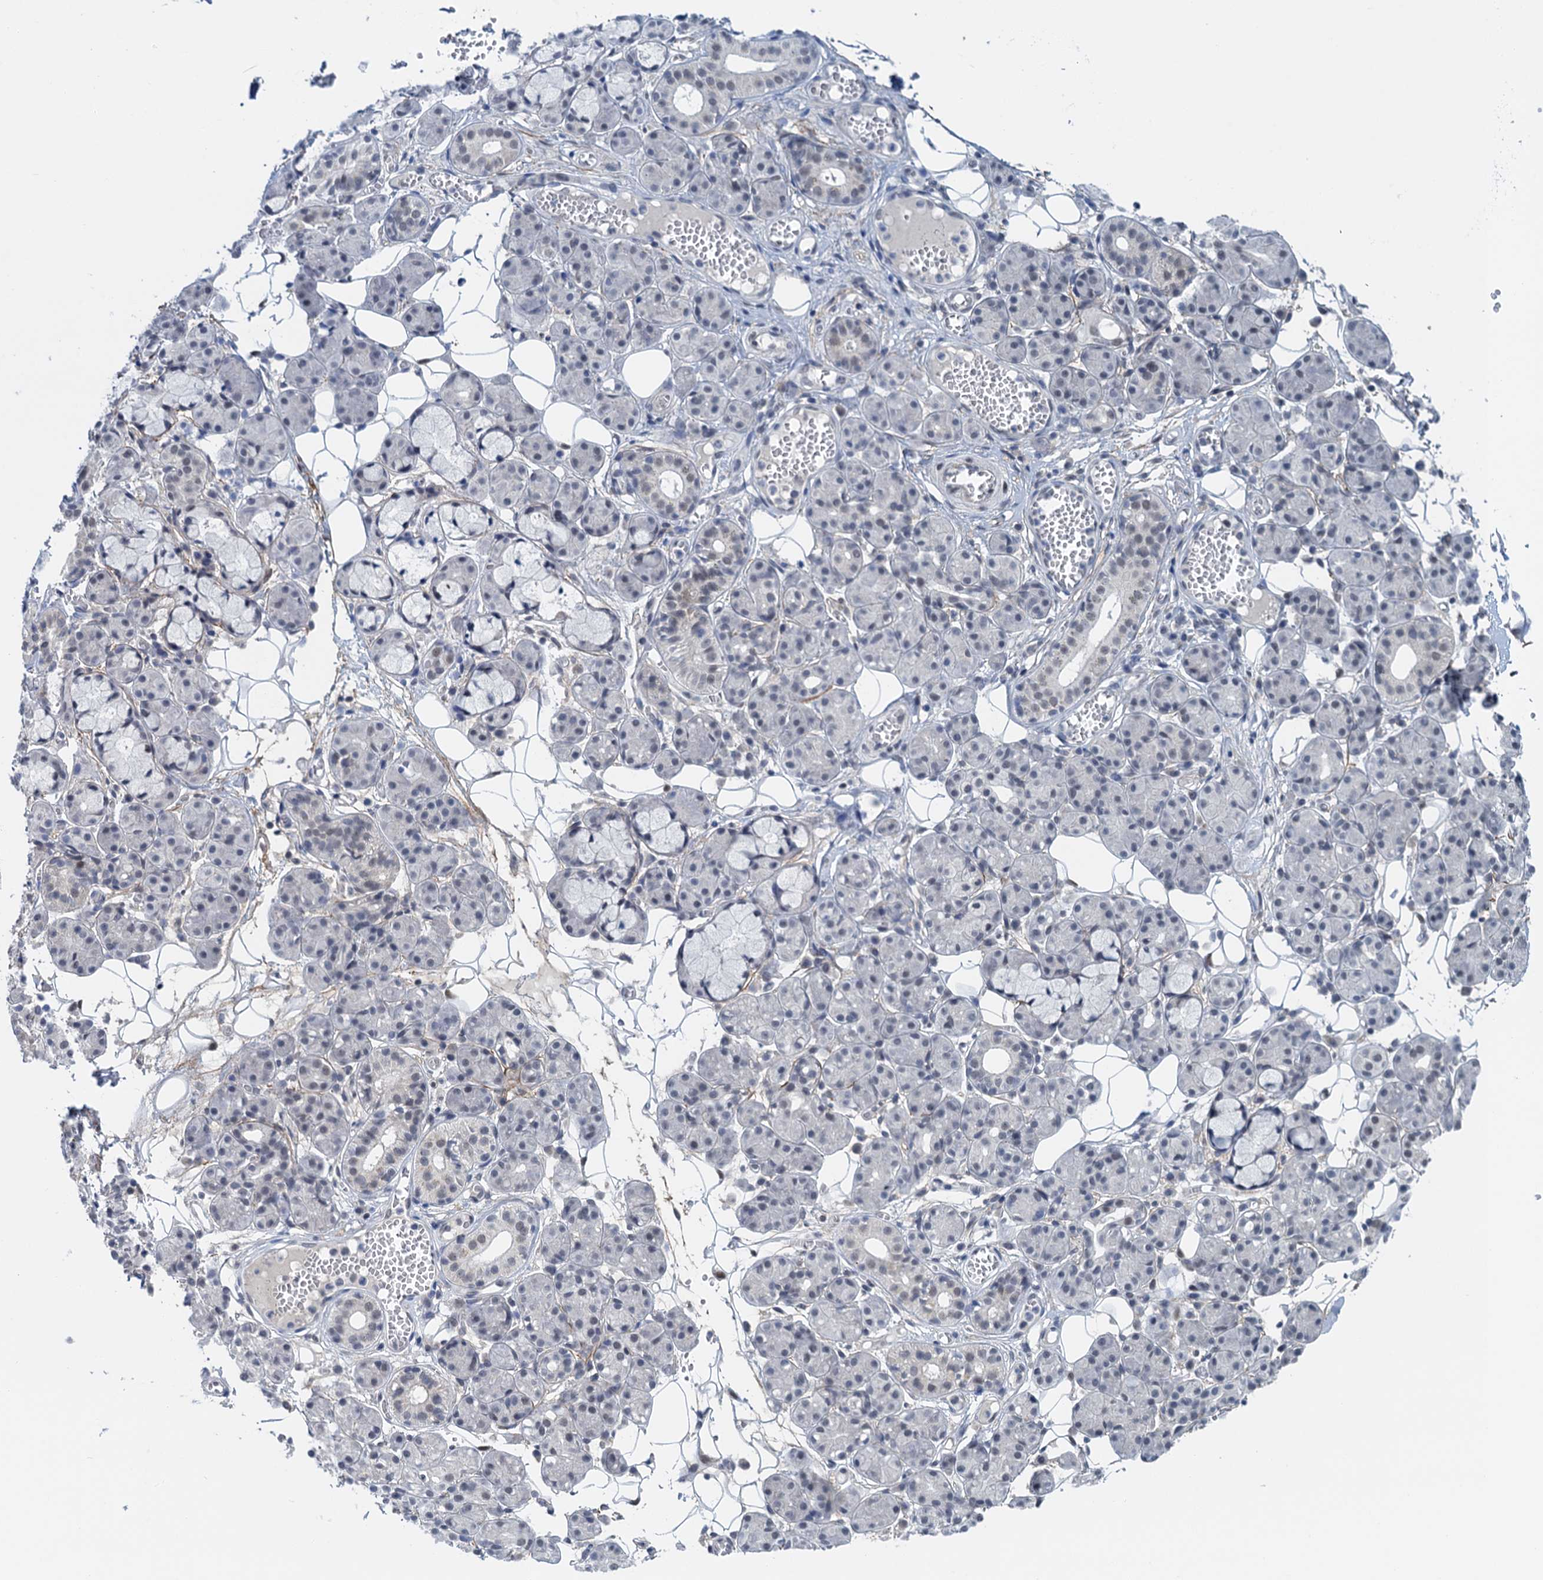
{"staining": {"intensity": "weak", "quantity": "25%-75%", "location": "nuclear"}, "tissue": "salivary gland", "cell_type": "Glandular cells", "image_type": "normal", "snomed": [{"axis": "morphology", "description": "Normal tissue, NOS"}, {"axis": "topography", "description": "Salivary gland"}], "caption": "Protein staining of normal salivary gland displays weak nuclear positivity in about 25%-75% of glandular cells. (DAB (3,3'-diaminobenzidine) = brown stain, brightfield microscopy at high magnification).", "gene": "SAE1", "patient": {"sex": "male", "age": 63}}